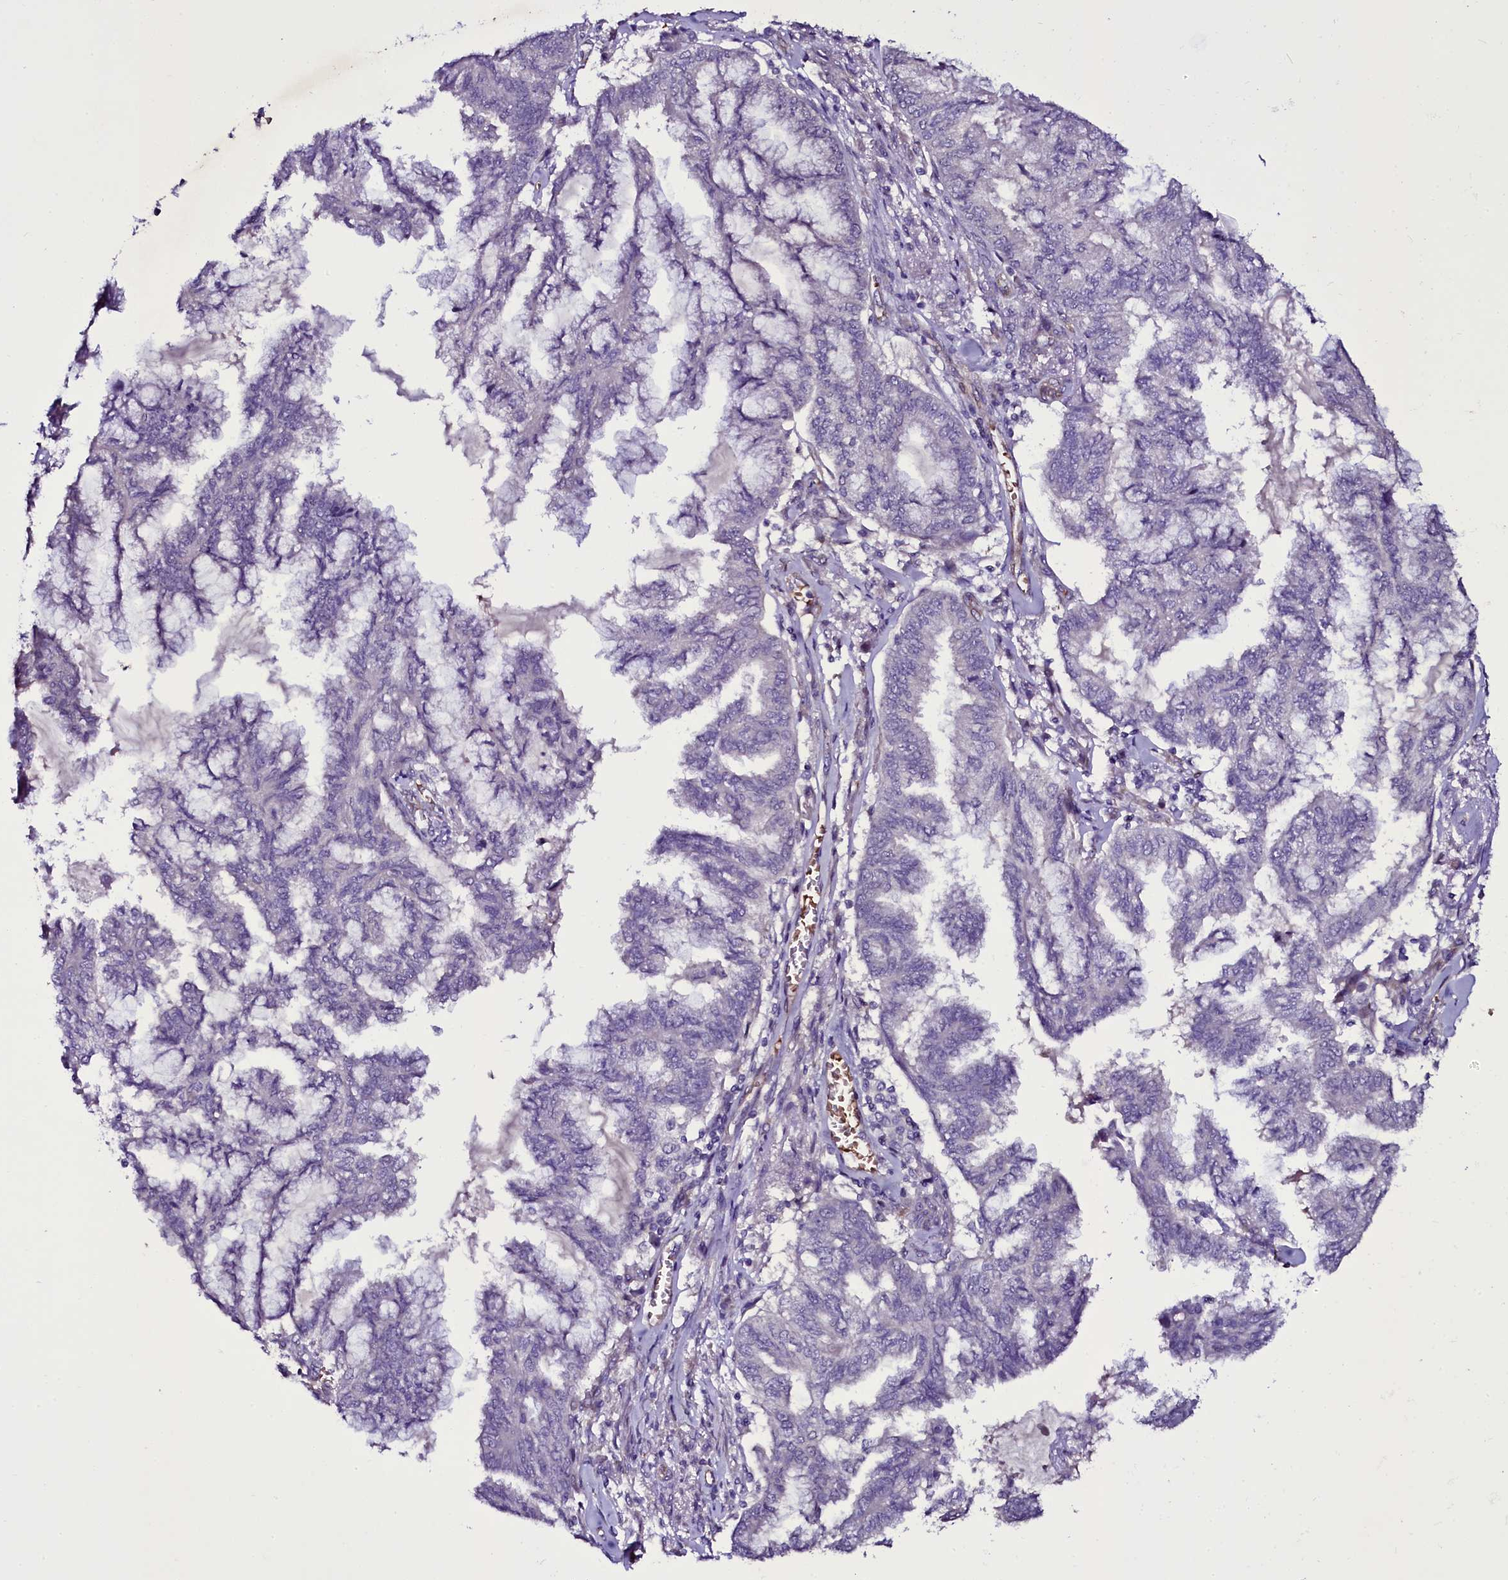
{"staining": {"intensity": "negative", "quantity": "none", "location": "none"}, "tissue": "endometrial cancer", "cell_type": "Tumor cells", "image_type": "cancer", "snomed": [{"axis": "morphology", "description": "Adenocarcinoma, NOS"}, {"axis": "topography", "description": "Endometrium"}], "caption": "Immunohistochemistry (IHC) micrograph of neoplastic tissue: human endometrial adenocarcinoma stained with DAB shows no significant protein positivity in tumor cells. (Stains: DAB (3,3'-diaminobenzidine) immunohistochemistry (IHC) with hematoxylin counter stain, Microscopy: brightfield microscopy at high magnification).", "gene": "MEX3C", "patient": {"sex": "female", "age": 86}}